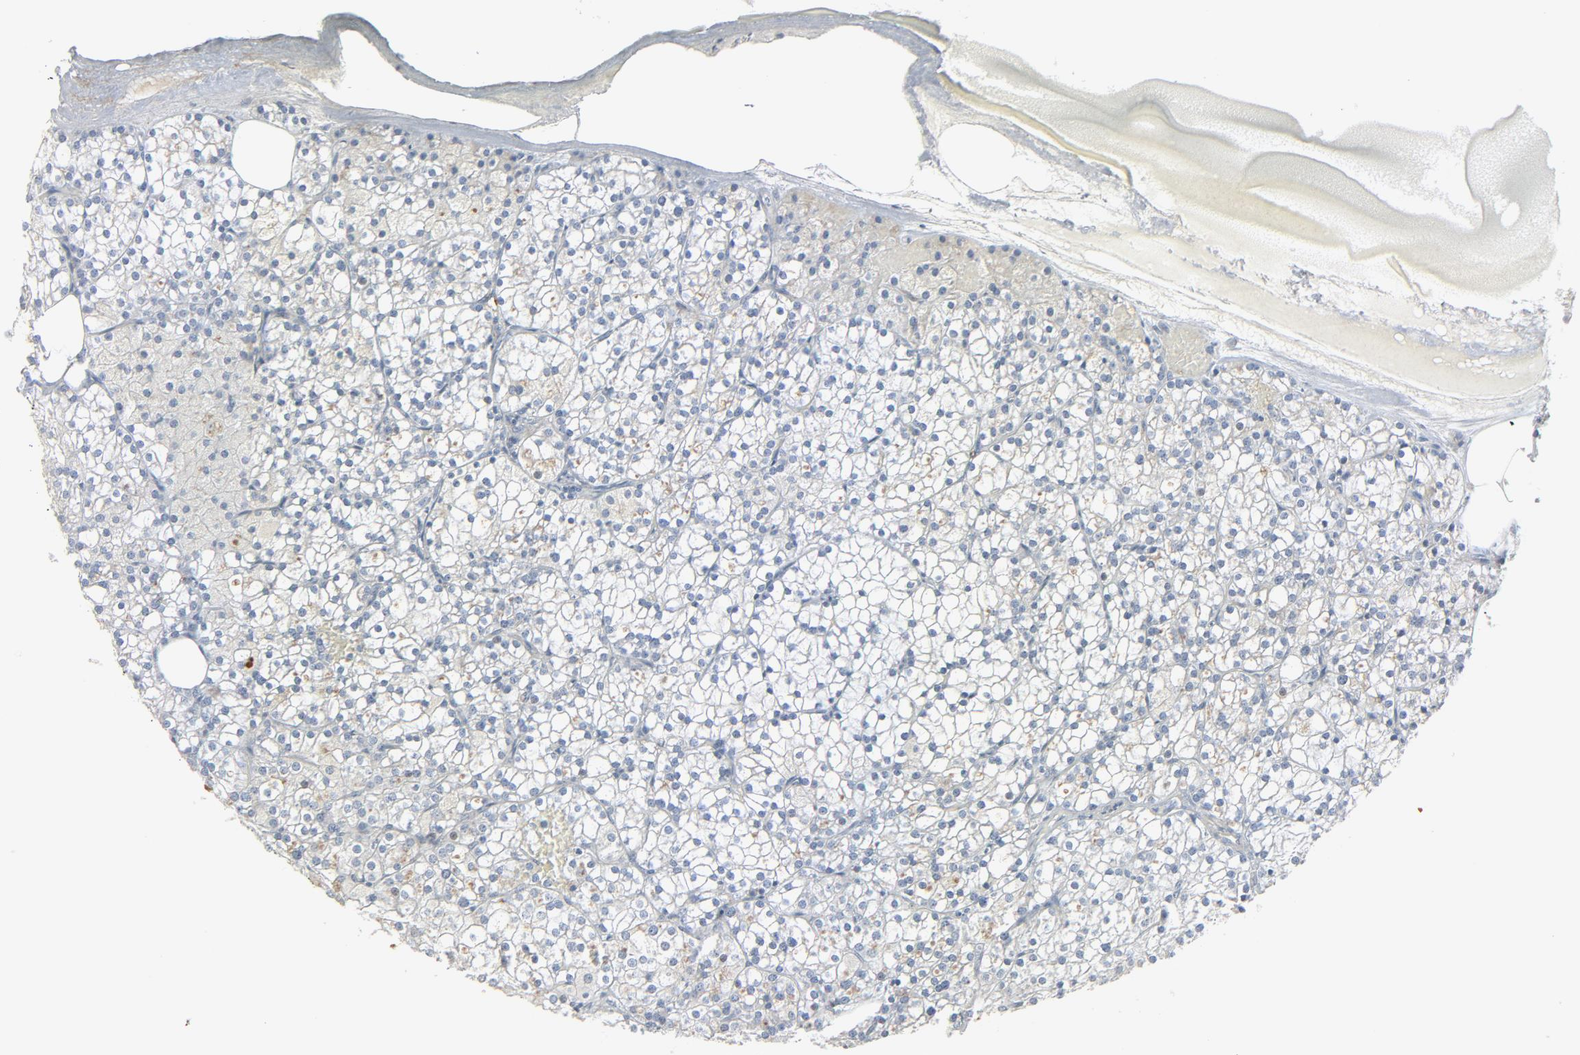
{"staining": {"intensity": "weak", "quantity": ">75%", "location": "cytoplasmic/membranous"}, "tissue": "parathyroid gland", "cell_type": "Glandular cells", "image_type": "normal", "snomed": [{"axis": "morphology", "description": "Normal tissue, NOS"}, {"axis": "topography", "description": "Parathyroid gland"}], "caption": "A brown stain highlights weak cytoplasmic/membranous positivity of a protein in glandular cells of benign parathyroid gland. The staining is performed using DAB (3,3'-diaminobenzidine) brown chromogen to label protein expression. The nuclei are counter-stained blue using hematoxylin.", "gene": "TSG101", "patient": {"sex": "female", "age": 63}}